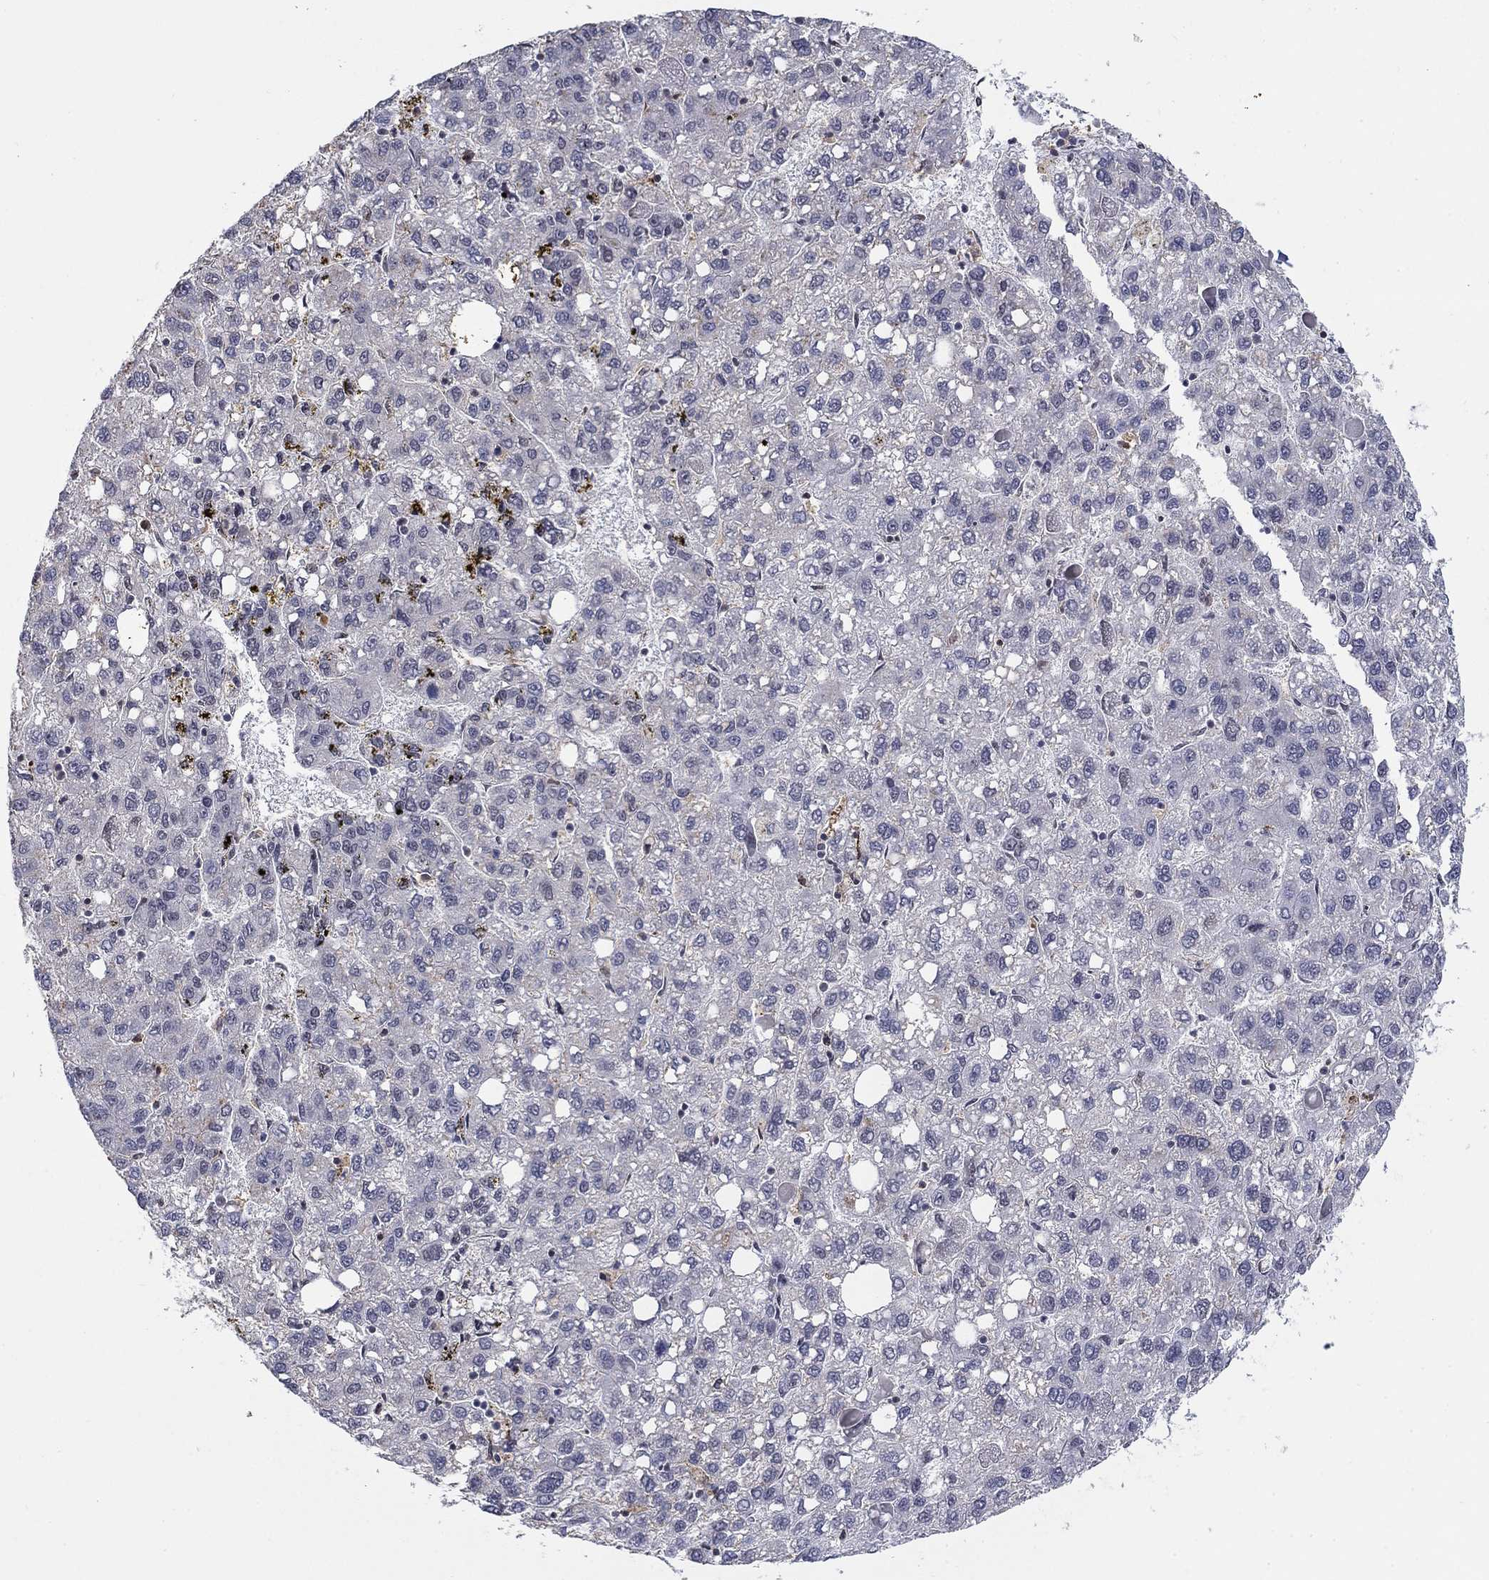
{"staining": {"intensity": "negative", "quantity": "none", "location": "none"}, "tissue": "liver cancer", "cell_type": "Tumor cells", "image_type": "cancer", "snomed": [{"axis": "morphology", "description": "Carcinoma, Hepatocellular, NOS"}, {"axis": "topography", "description": "Liver"}], "caption": "The immunohistochemistry (IHC) histopathology image has no significant staining in tumor cells of hepatocellular carcinoma (liver) tissue.", "gene": "GRIA3", "patient": {"sex": "female", "age": 82}}